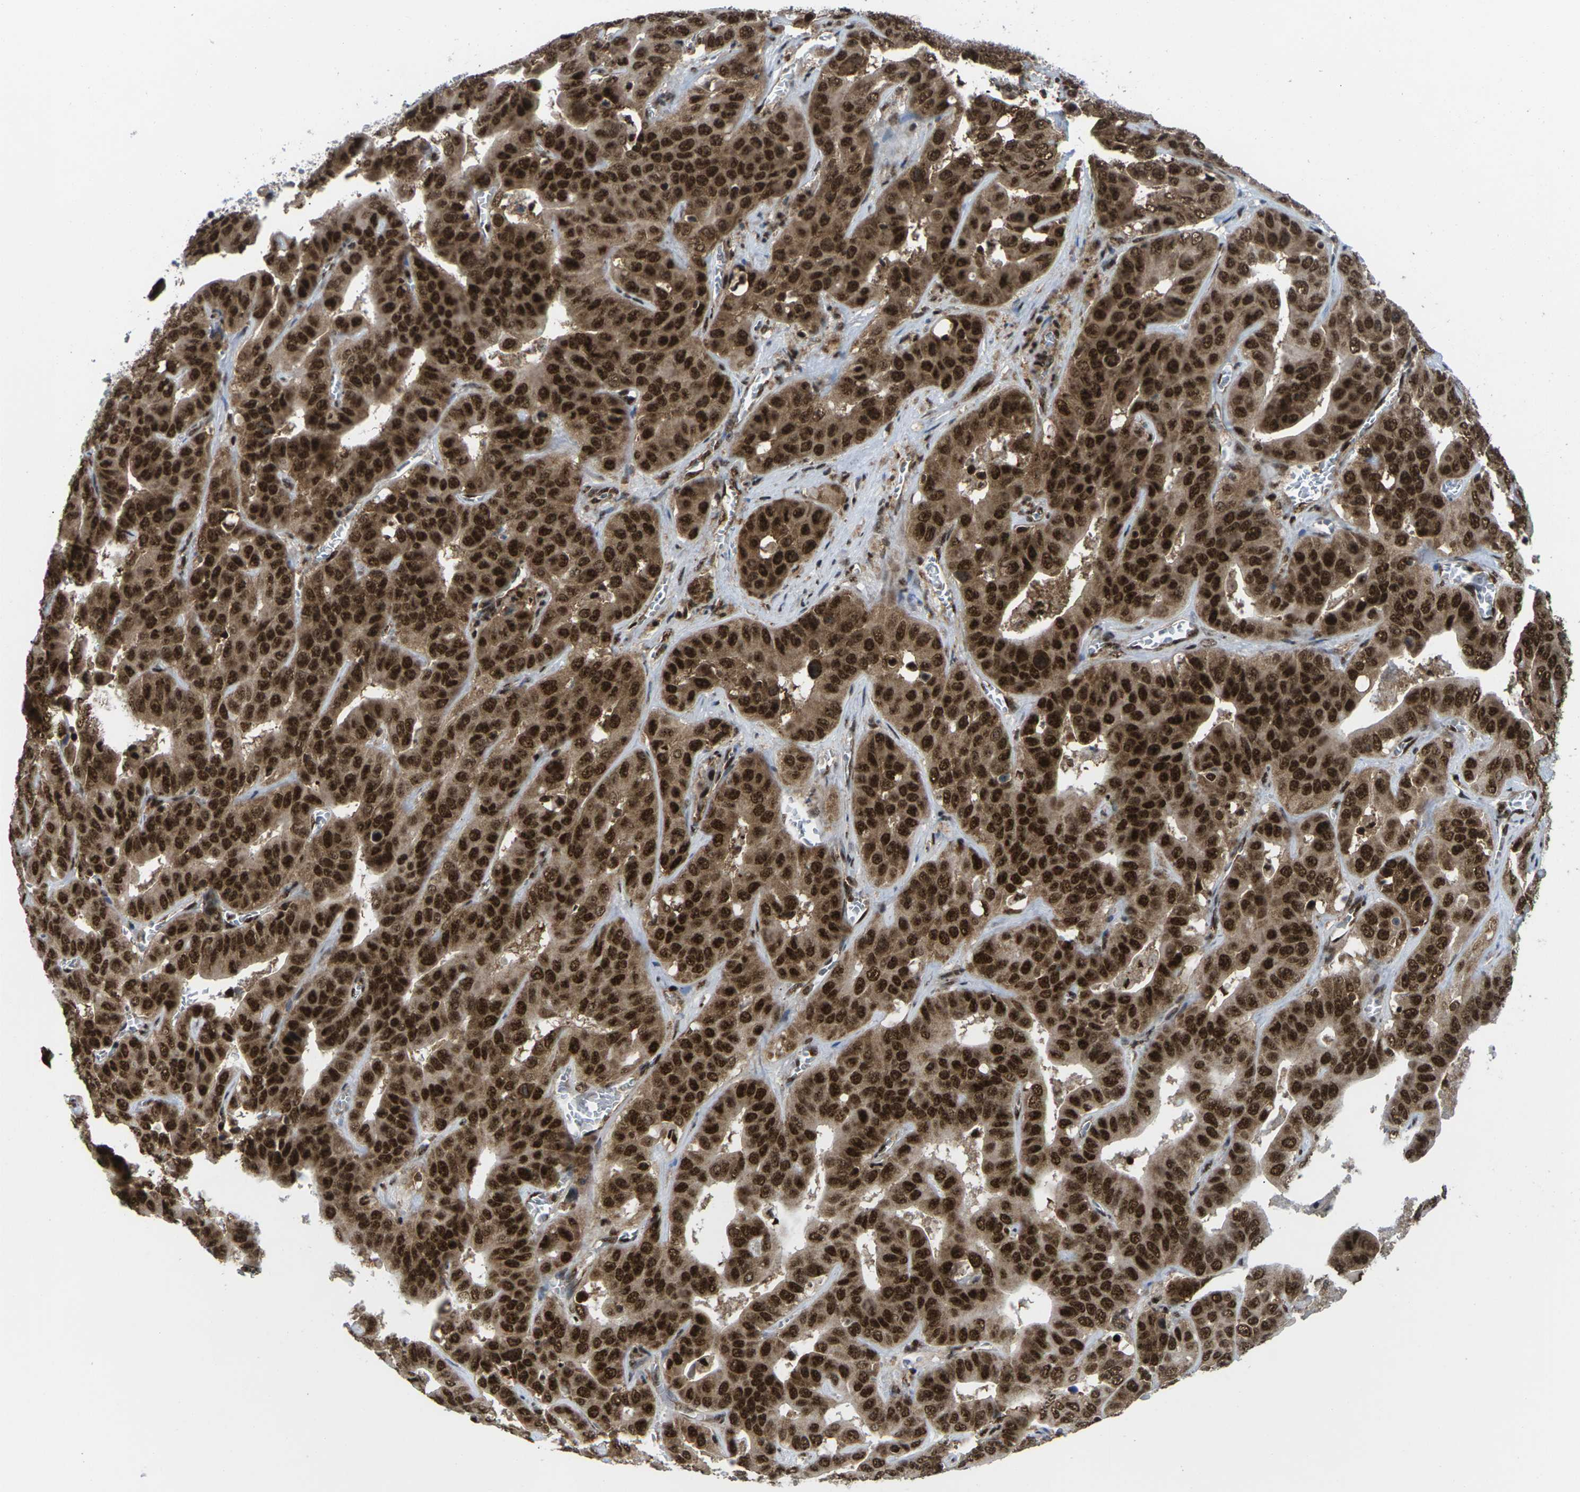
{"staining": {"intensity": "strong", "quantity": ">75%", "location": "cytoplasmic/membranous,nuclear"}, "tissue": "liver cancer", "cell_type": "Tumor cells", "image_type": "cancer", "snomed": [{"axis": "morphology", "description": "Cholangiocarcinoma"}, {"axis": "topography", "description": "Liver"}], "caption": "Strong cytoplasmic/membranous and nuclear protein expression is appreciated in about >75% of tumor cells in liver cancer. Nuclei are stained in blue.", "gene": "MAGOH", "patient": {"sex": "female", "age": 52}}